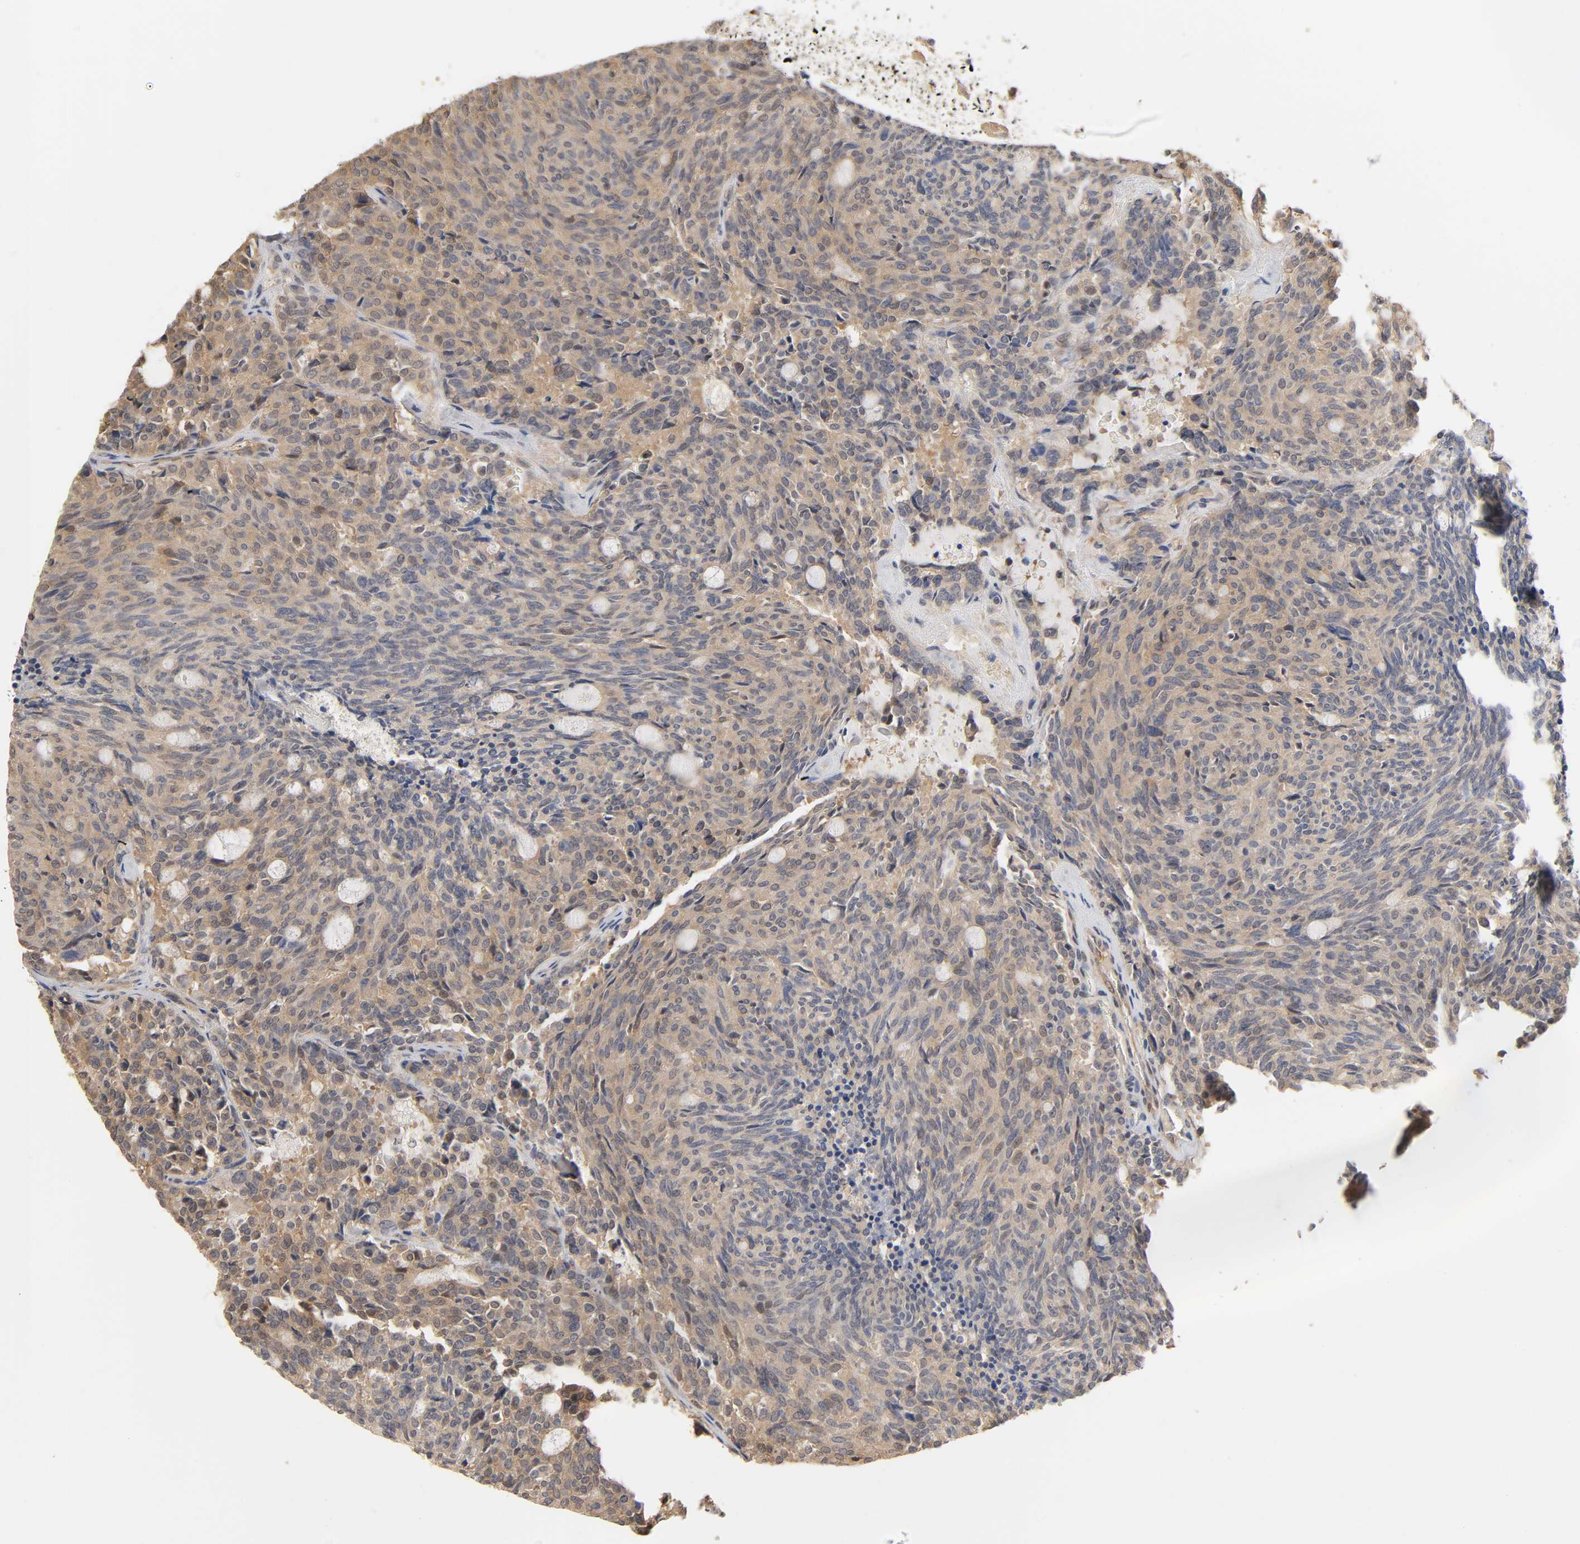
{"staining": {"intensity": "weak", "quantity": ">75%", "location": "cytoplasmic/membranous"}, "tissue": "carcinoid", "cell_type": "Tumor cells", "image_type": "cancer", "snomed": [{"axis": "morphology", "description": "Carcinoid, malignant, NOS"}, {"axis": "topography", "description": "Pancreas"}], "caption": "Immunohistochemical staining of carcinoid (malignant) shows low levels of weak cytoplasmic/membranous staining in about >75% of tumor cells.", "gene": "PDE5A", "patient": {"sex": "female", "age": 54}}